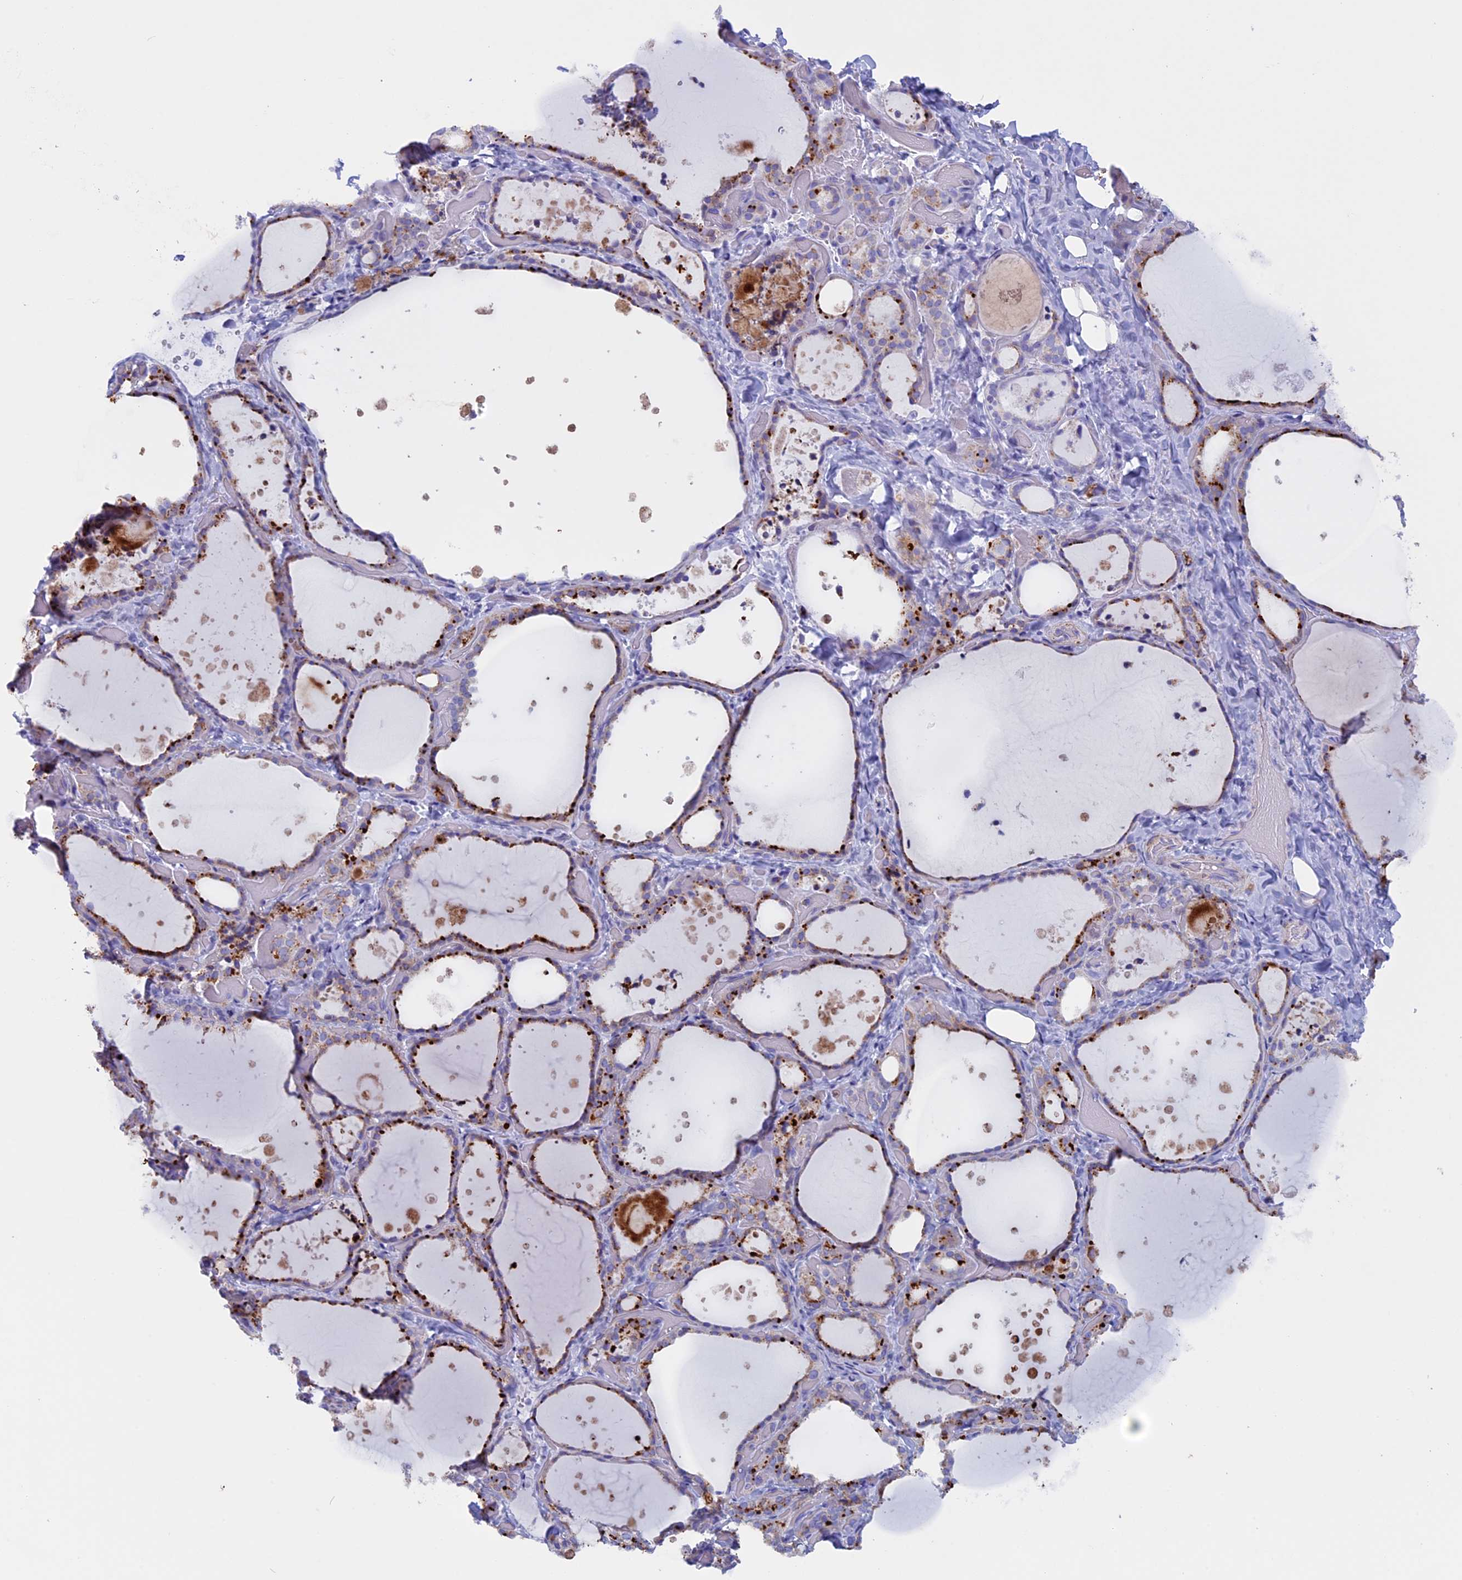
{"staining": {"intensity": "strong", "quantity": "25%-75%", "location": "cytoplasmic/membranous"}, "tissue": "thyroid gland", "cell_type": "Glandular cells", "image_type": "normal", "snomed": [{"axis": "morphology", "description": "Normal tissue, NOS"}, {"axis": "topography", "description": "Thyroid gland"}], "caption": "This image reveals benign thyroid gland stained with immunohistochemistry (IHC) to label a protein in brown. The cytoplasmic/membranous of glandular cells show strong positivity for the protein. Nuclei are counter-stained blue.", "gene": "ZNF563", "patient": {"sex": "female", "age": 44}}